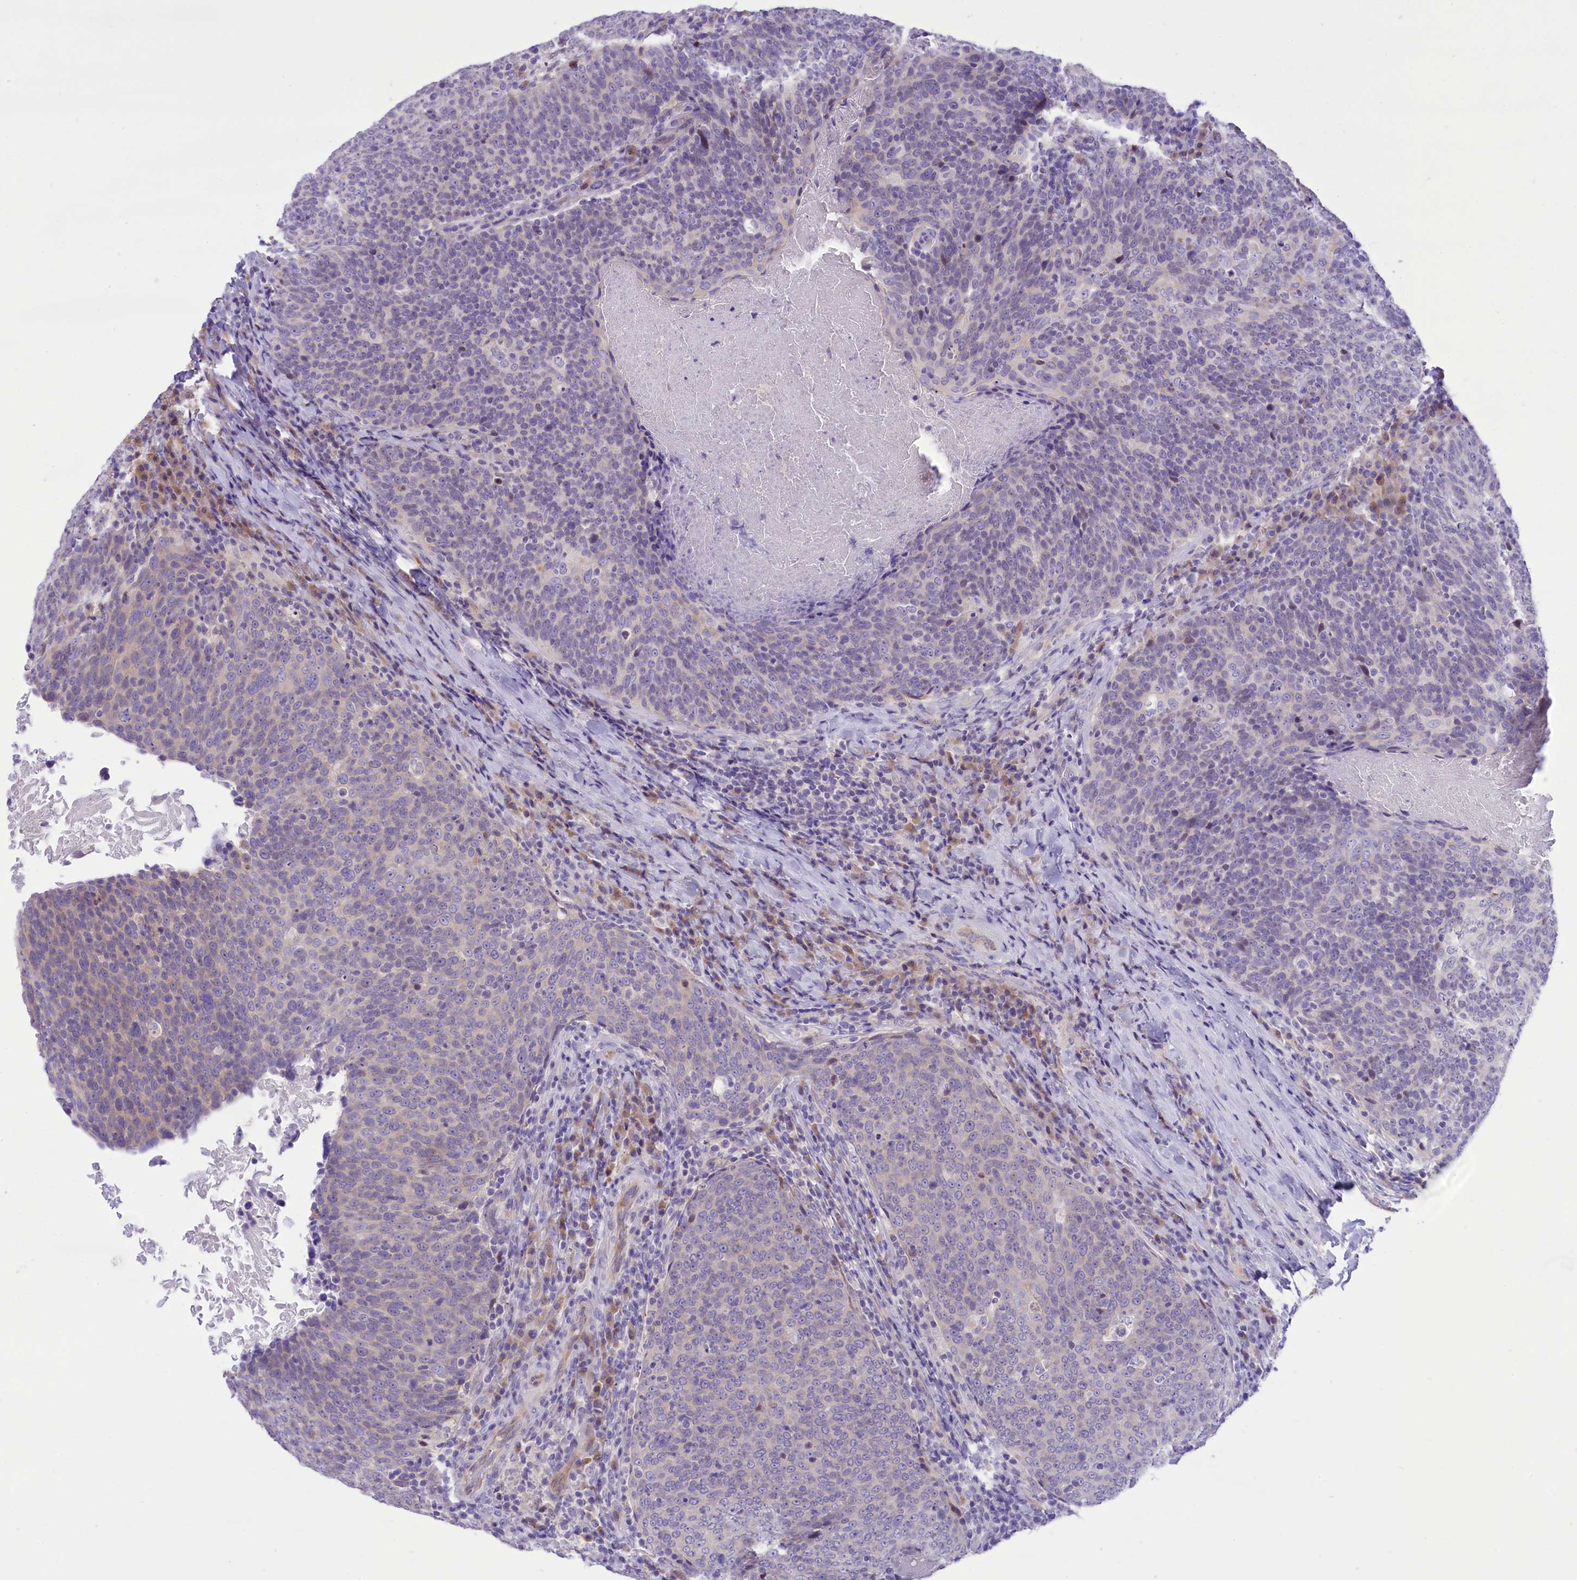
{"staining": {"intensity": "negative", "quantity": "none", "location": "none"}, "tissue": "head and neck cancer", "cell_type": "Tumor cells", "image_type": "cancer", "snomed": [{"axis": "morphology", "description": "Squamous cell carcinoma, NOS"}, {"axis": "morphology", "description": "Squamous cell carcinoma, metastatic, NOS"}, {"axis": "topography", "description": "Lymph node"}, {"axis": "topography", "description": "Head-Neck"}], "caption": "The image reveals no significant staining in tumor cells of head and neck cancer. Nuclei are stained in blue.", "gene": "DCAF16", "patient": {"sex": "male", "age": 62}}